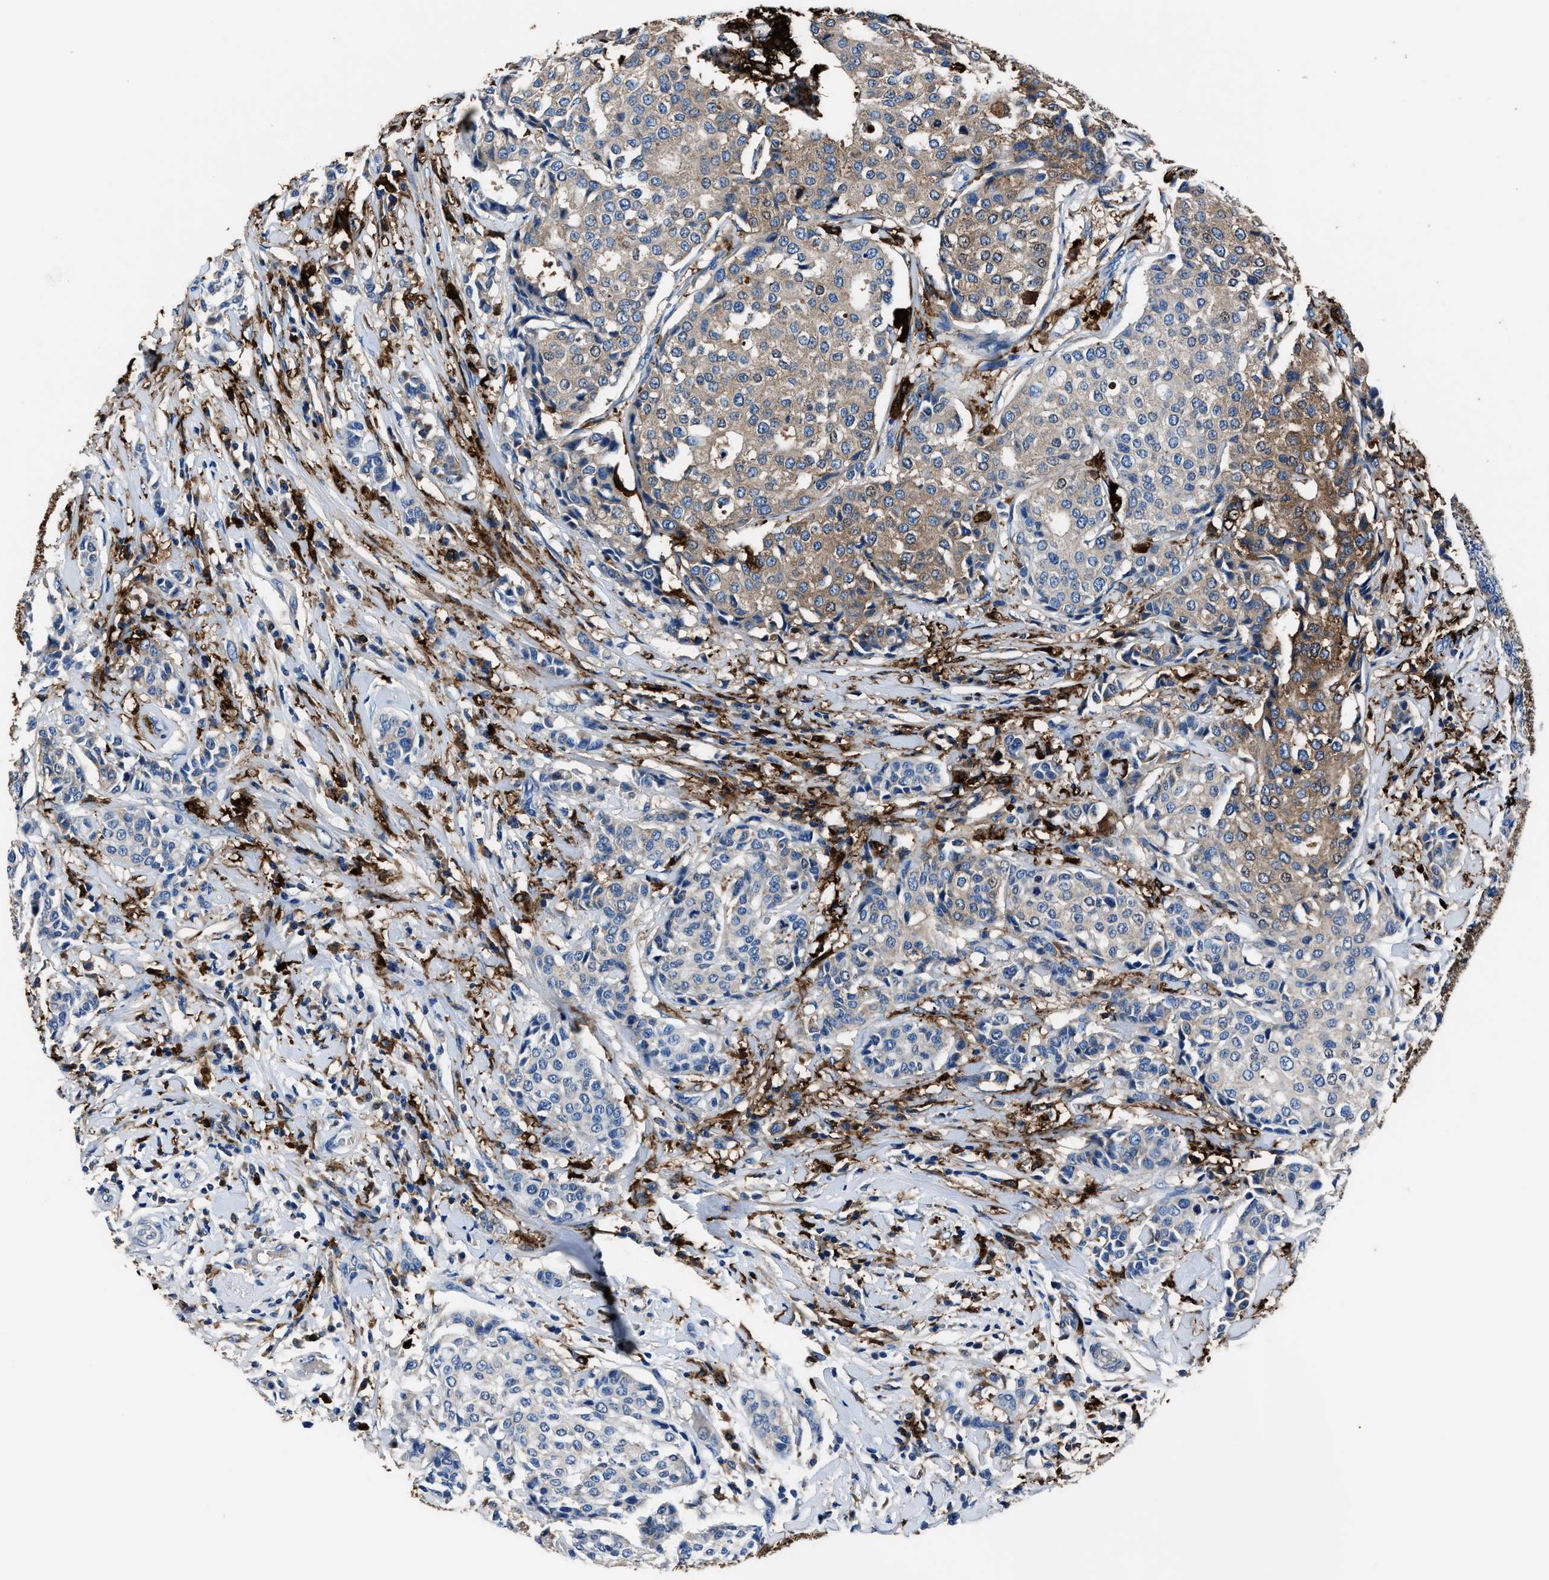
{"staining": {"intensity": "moderate", "quantity": "25%-75%", "location": "cytoplasmic/membranous"}, "tissue": "breast cancer", "cell_type": "Tumor cells", "image_type": "cancer", "snomed": [{"axis": "morphology", "description": "Duct carcinoma"}, {"axis": "topography", "description": "Breast"}], "caption": "Immunohistochemical staining of breast cancer (intraductal carcinoma) displays moderate cytoplasmic/membranous protein positivity in about 25%-75% of tumor cells. The protein is shown in brown color, while the nuclei are stained blue.", "gene": "FTL", "patient": {"sex": "female", "age": 27}}